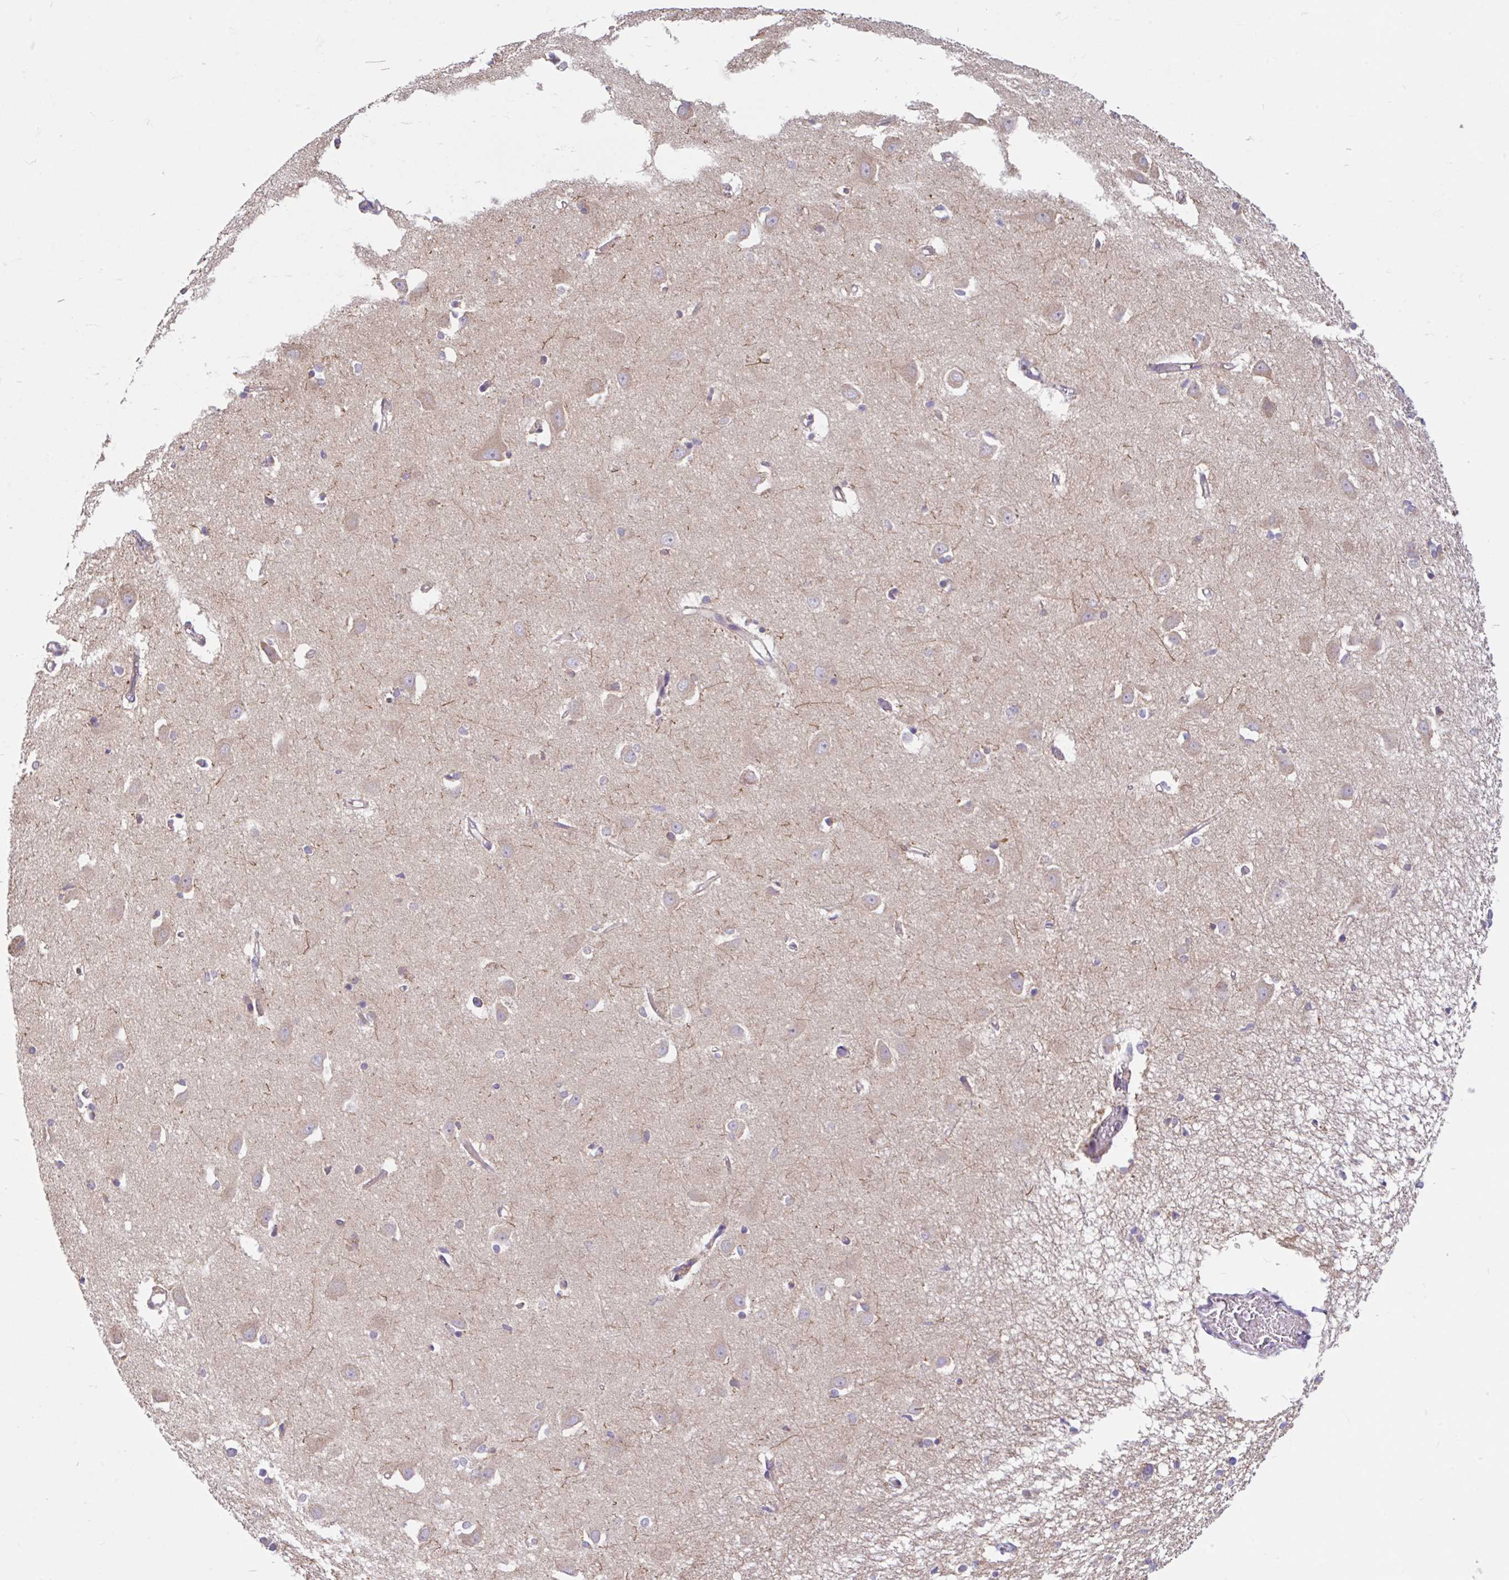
{"staining": {"intensity": "moderate", "quantity": "<25%", "location": "cytoplasmic/membranous"}, "tissue": "caudate", "cell_type": "Glial cells", "image_type": "normal", "snomed": [{"axis": "morphology", "description": "Normal tissue, NOS"}, {"axis": "topography", "description": "Lateral ventricle wall"}, {"axis": "topography", "description": "Hippocampus"}], "caption": "Normal caudate shows moderate cytoplasmic/membranous positivity in approximately <25% of glial cells, visualized by immunohistochemistry. (Stains: DAB (3,3'-diaminobenzidine) in brown, nuclei in blue, Microscopy: brightfield microscopy at high magnification).", "gene": "RALBP1", "patient": {"sex": "female", "age": 63}}